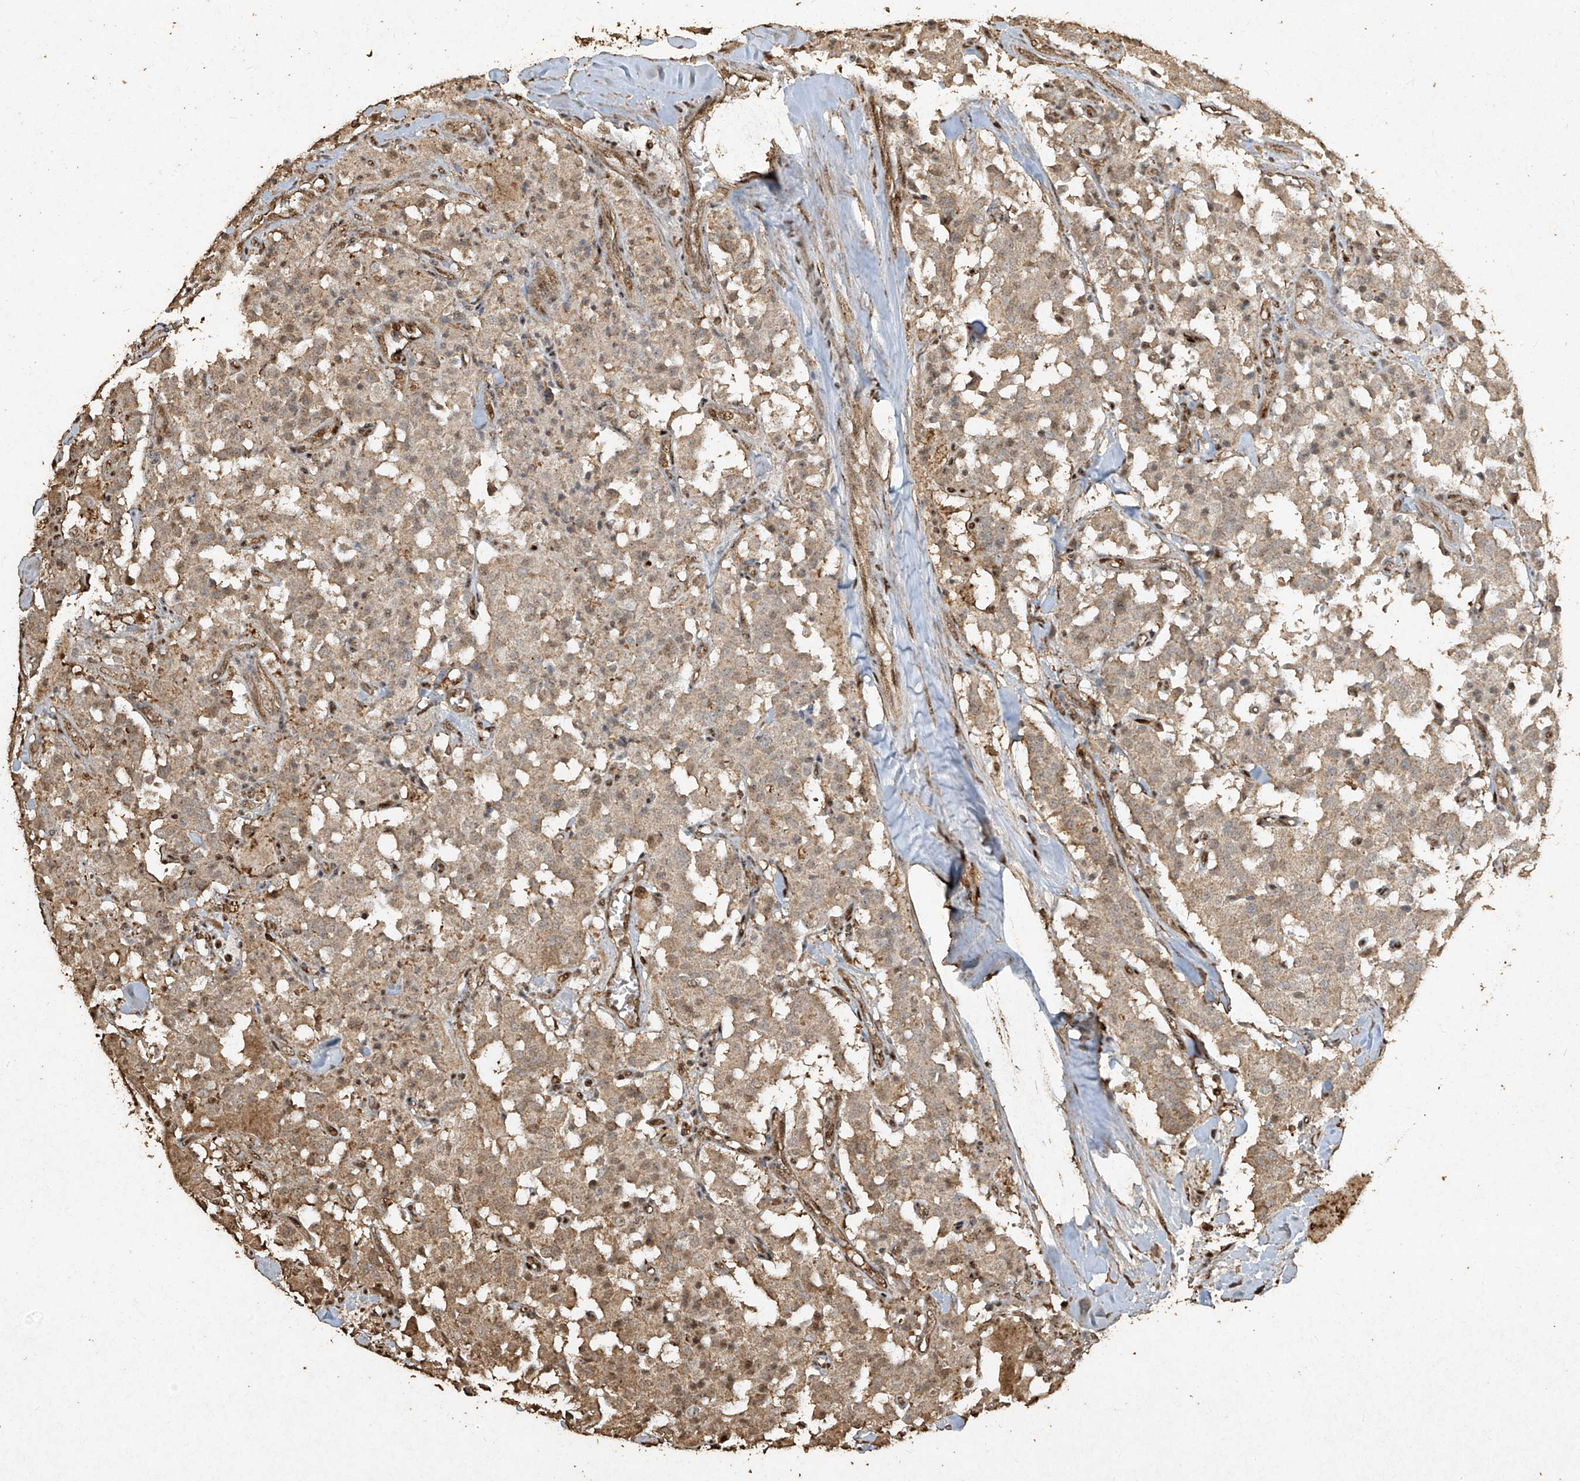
{"staining": {"intensity": "negative", "quantity": "none", "location": "none"}, "tissue": "carcinoid", "cell_type": "Tumor cells", "image_type": "cancer", "snomed": [{"axis": "morphology", "description": "Carcinoid, malignant, NOS"}, {"axis": "topography", "description": "Lung"}], "caption": "Human carcinoid (malignant) stained for a protein using immunohistochemistry exhibits no expression in tumor cells.", "gene": "ERBB3", "patient": {"sex": "male", "age": 30}}